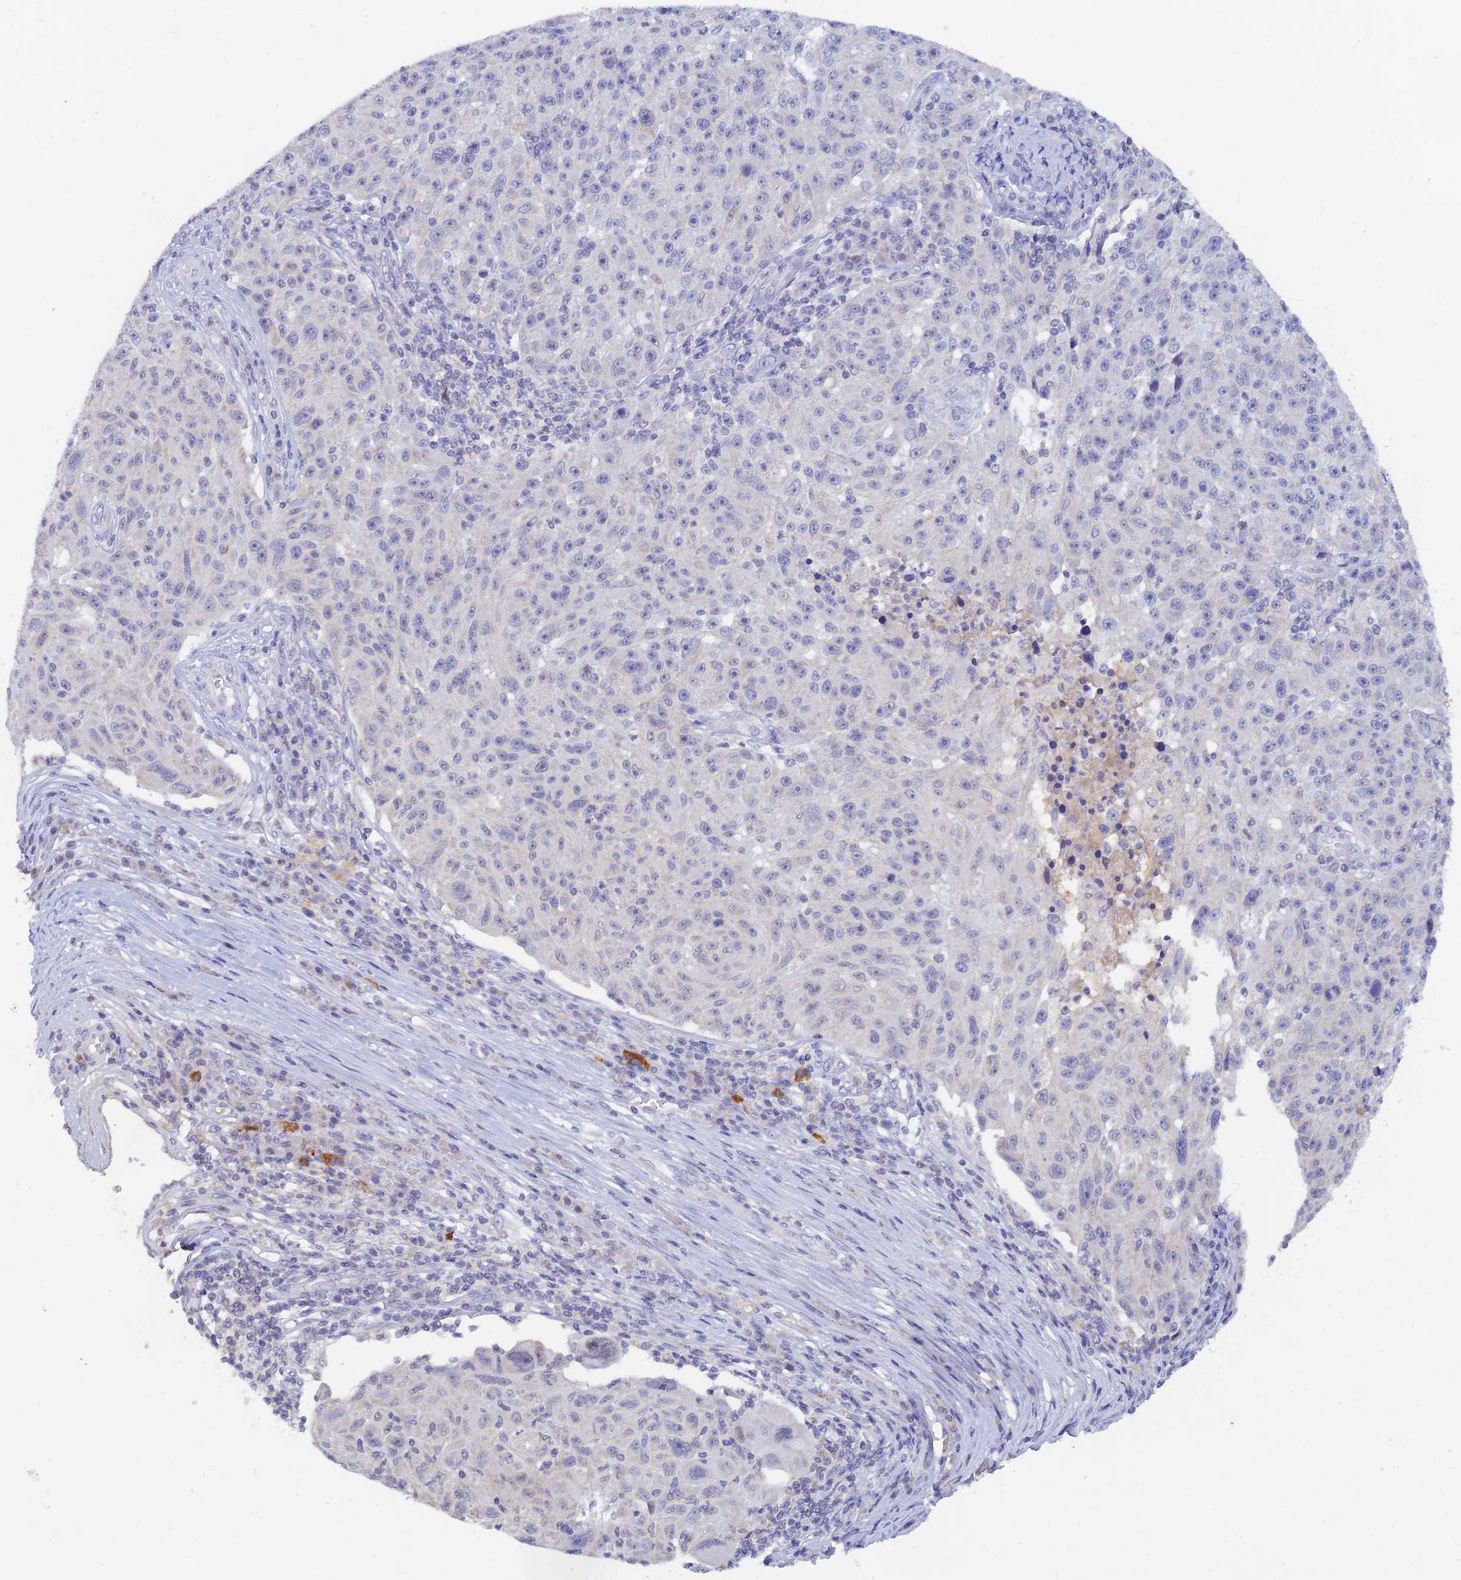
{"staining": {"intensity": "negative", "quantity": "none", "location": "none"}, "tissue": "melanoma", "cell_type": "Tumor cells", "image_type": "cancer", "snomed": [{"axis": "morphology", "description": "Malignant melanoma, NOS"}, {"axis": "topography", "description": "Skin"}], "caption": "Tumor cells are negative for brown protein staining in melanoma.", "gene": "LRIF1", "patient": {"sex": "male", "age": 53}}